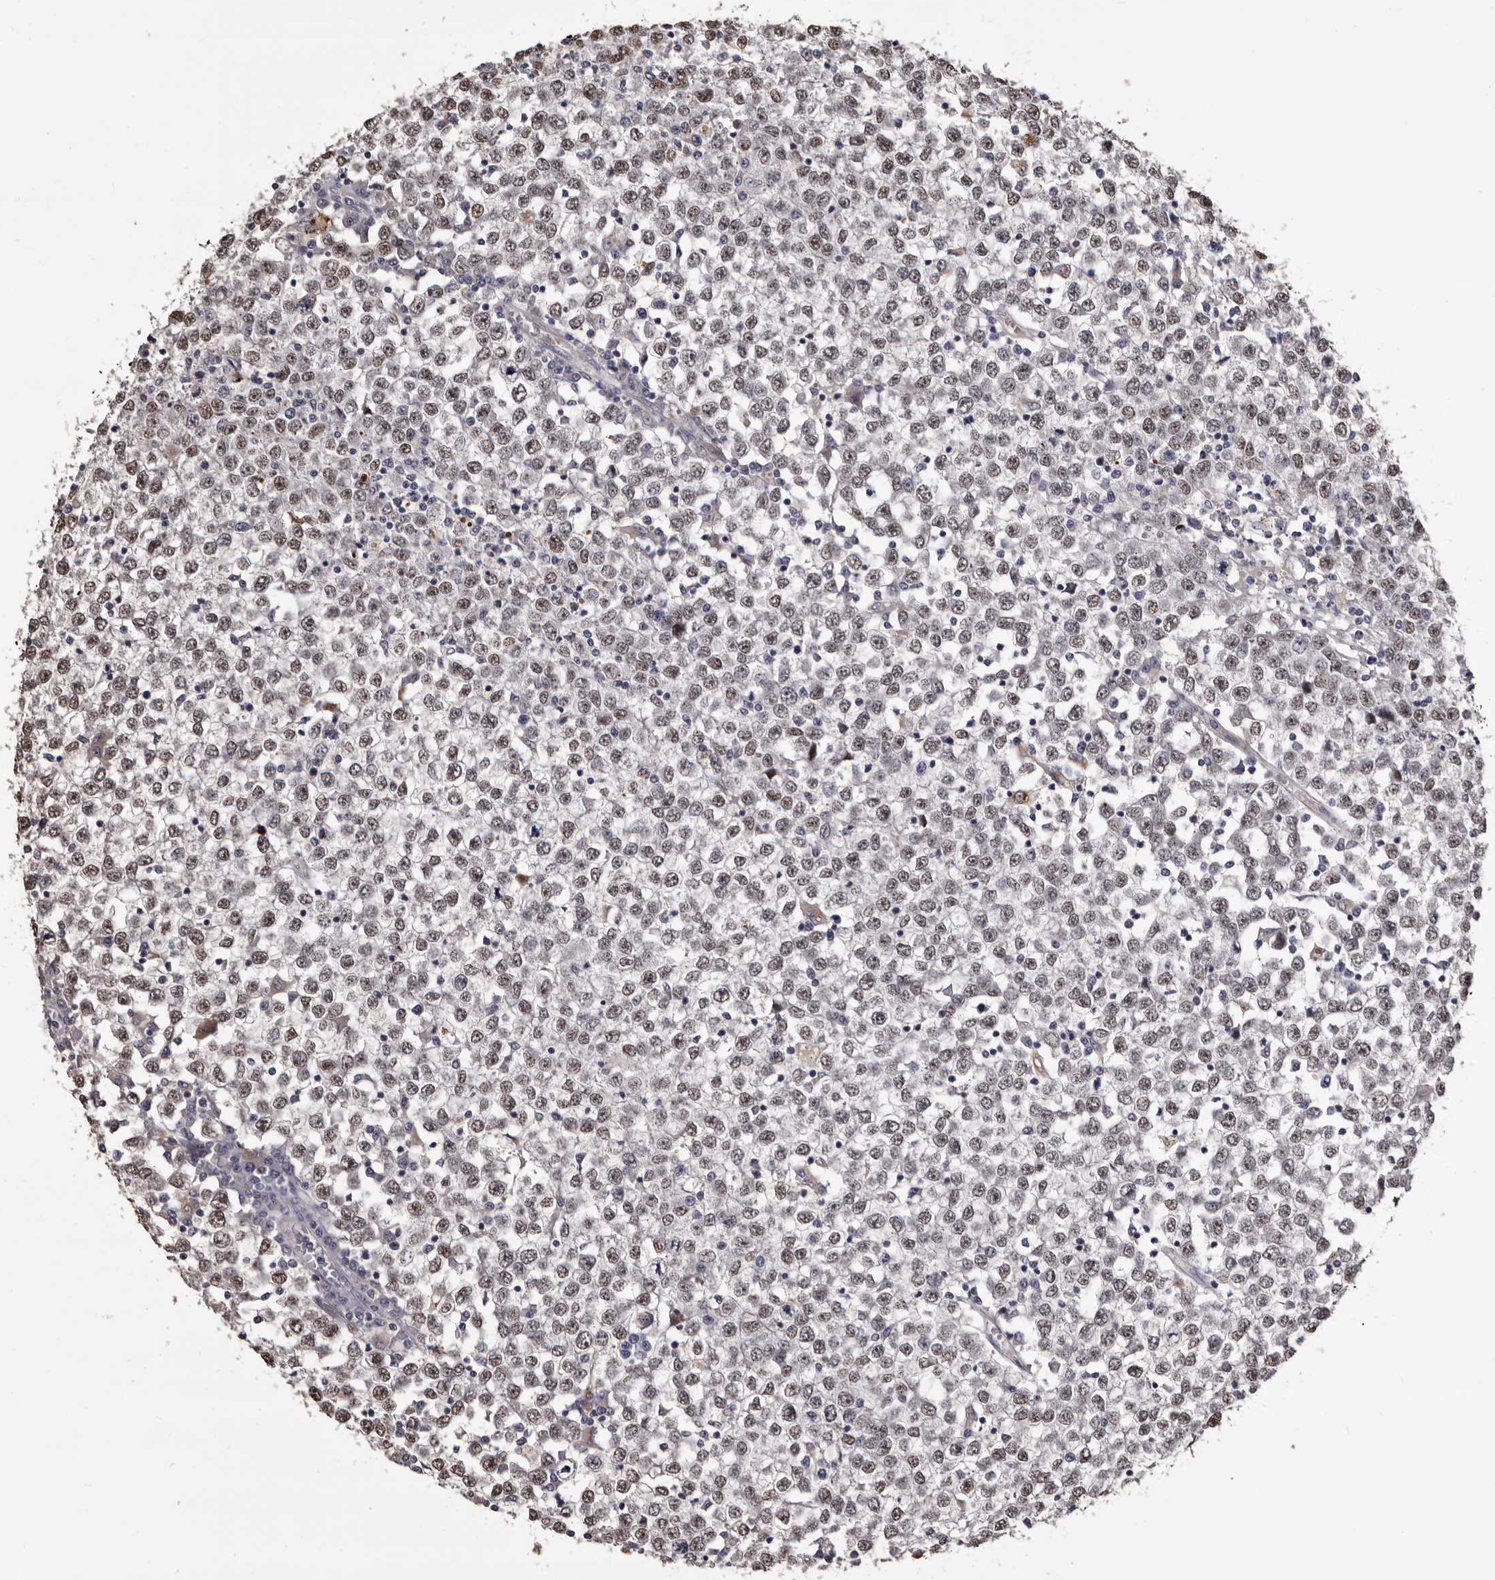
{"staining": {"intensity": "moderate", "quantity": ">75%", "location": "nuclear"}, "tissue": "testis cancer", "cell_type": "Tumor cells", "image_type": "cancer", "snomed": [{"axis": "morphology", "description": "Seminoma, NOS"}, {"axis": "topography", "description": "Testis"}], "caption": "Tumor cells reveal medium levels of moderate nuclear expression in about >75% of cells in human testis cancer (seminoma). The staining was performed using DAB (3,3'-diaminobenzidine), with brown indicating positive protein expression. Nuclei are stained blue with hematoxylin.", "gene": "SLC10A4", "patient": {"sex": "male", "age": 65}}